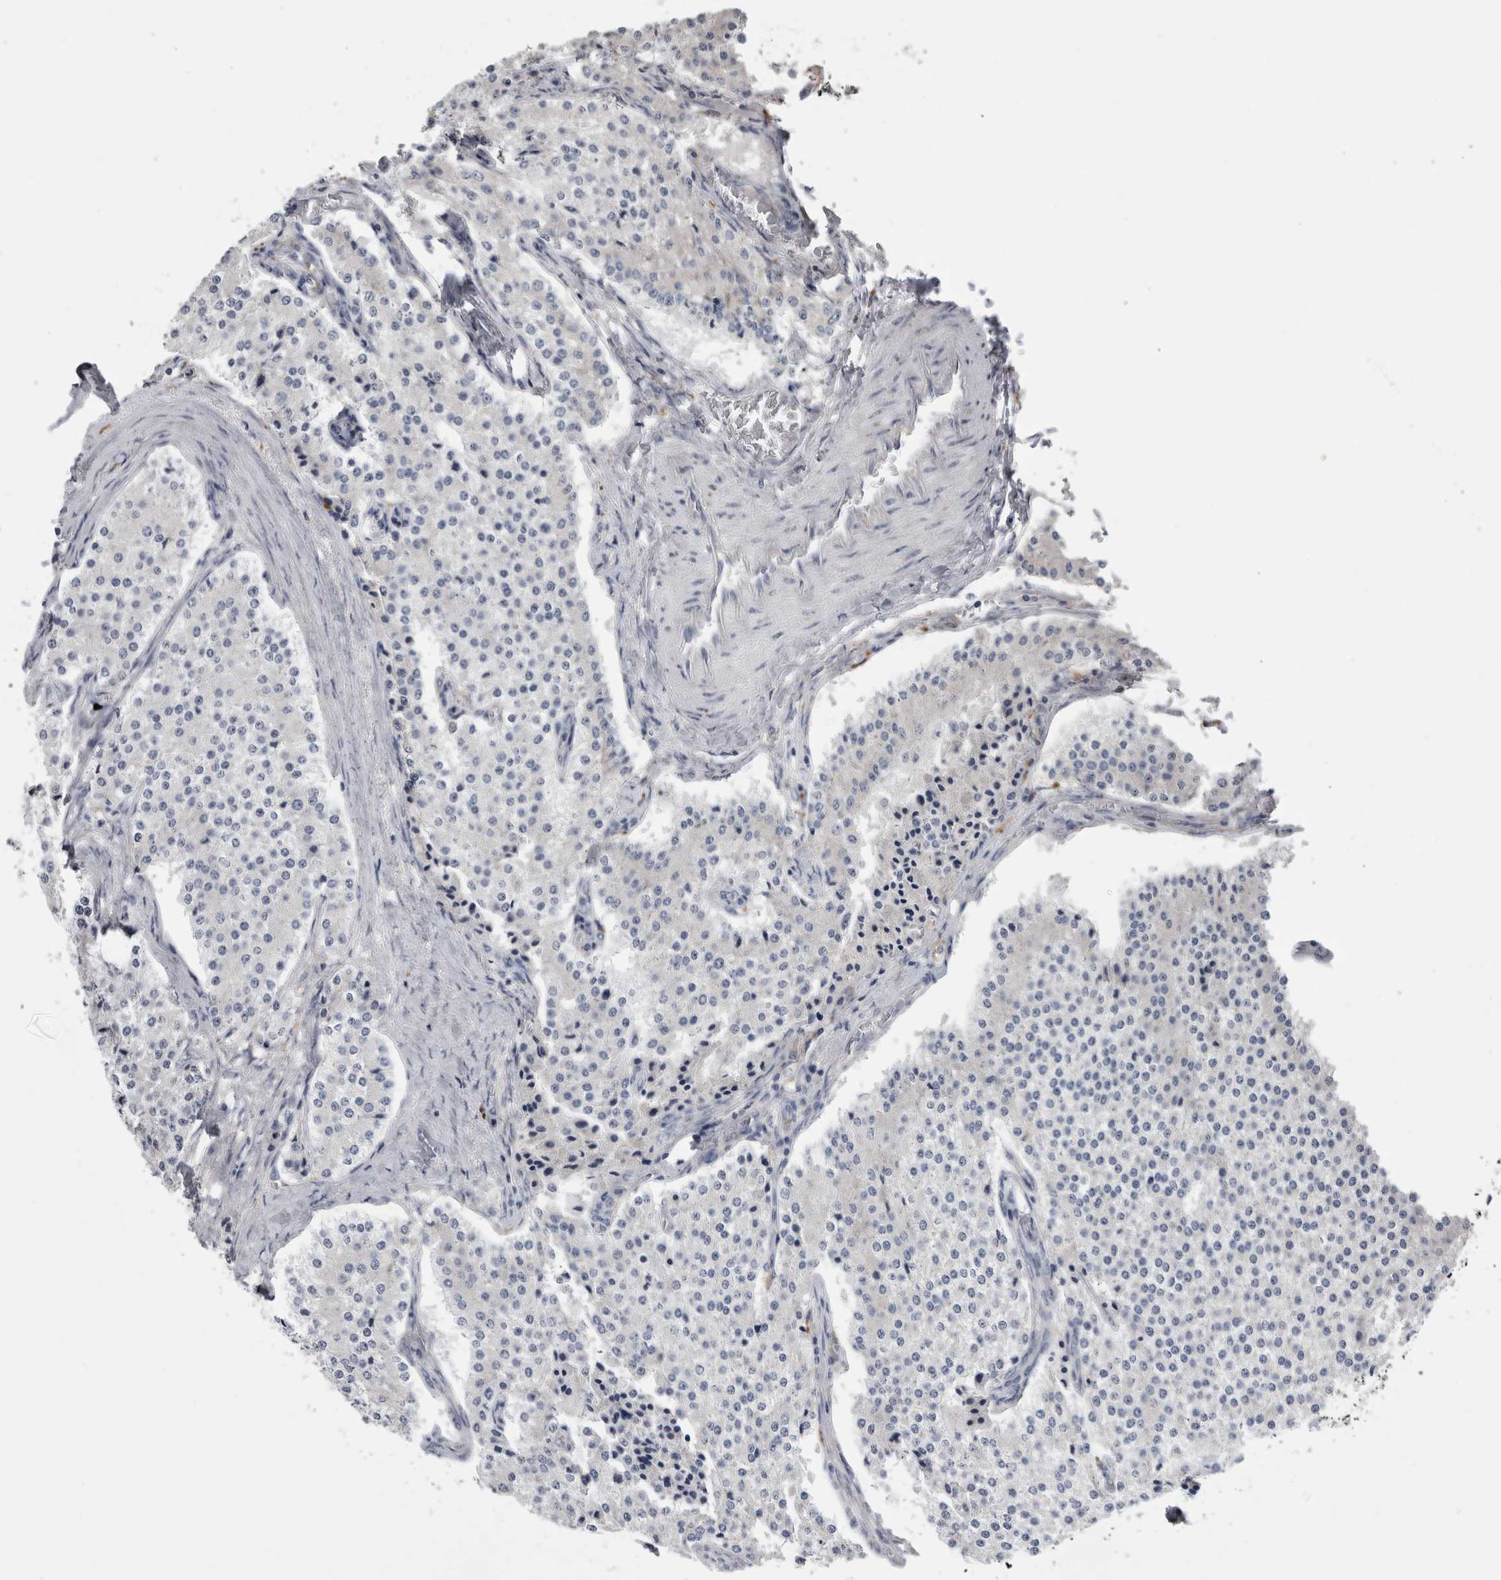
{"staining": {"intensity": "negative", "quantity": "none", "location": "none"}, "tissue": "carcinoid", "cell_type": "Tumor cells", "image_type": "cancer", "snomed": [{"axis": "morphology", "description": "Carcinoid, malignant, NOS"}, {"axis": "topography", "description": "Colon"}], "caption": "The micrograph demonstrates no significant expression in tumor cells of carcinoid. (DAB immunohistochemistry (IHC), high magnification).", "gene": "ATXN2", "patient": {"sex": "female", "age": 52}}